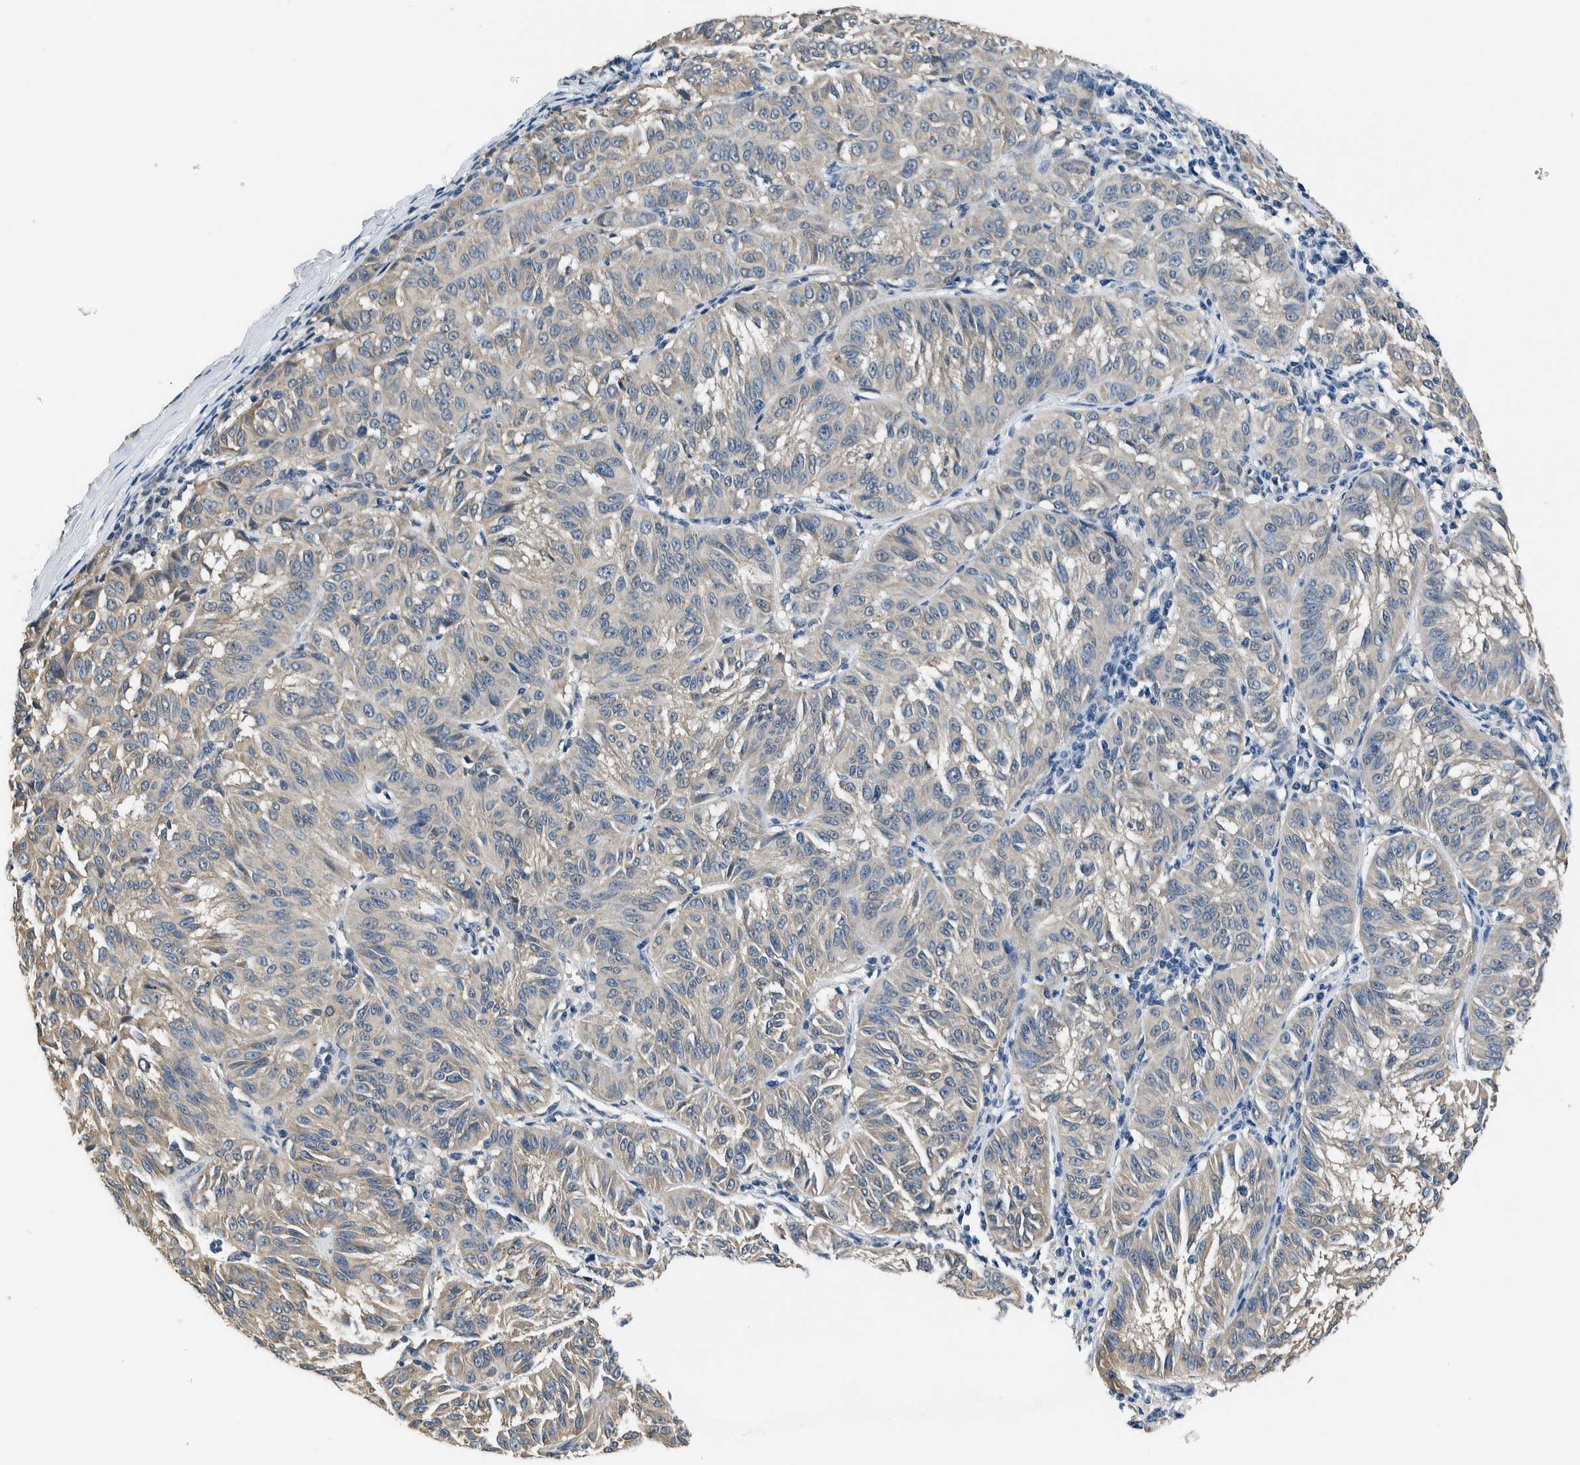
{"staining": {"intensity": "negative", "quantity": "none", "location": "none"}, "tissue": "melanoma", "cell_type": "Tumor cells", "image_type": "cancer", "snomed": [{"axis": "morphology", "description": "Malignant melanoma, NOS"}, {"axis": "topography", "description": "Skin"}], "caption": "DAB immunohistochemical staining of malignant melanoma exhibits no significant positivity in tumor cells.", "gene": "NIBAN2", "patient": {"sex": "female", "age": 72}}